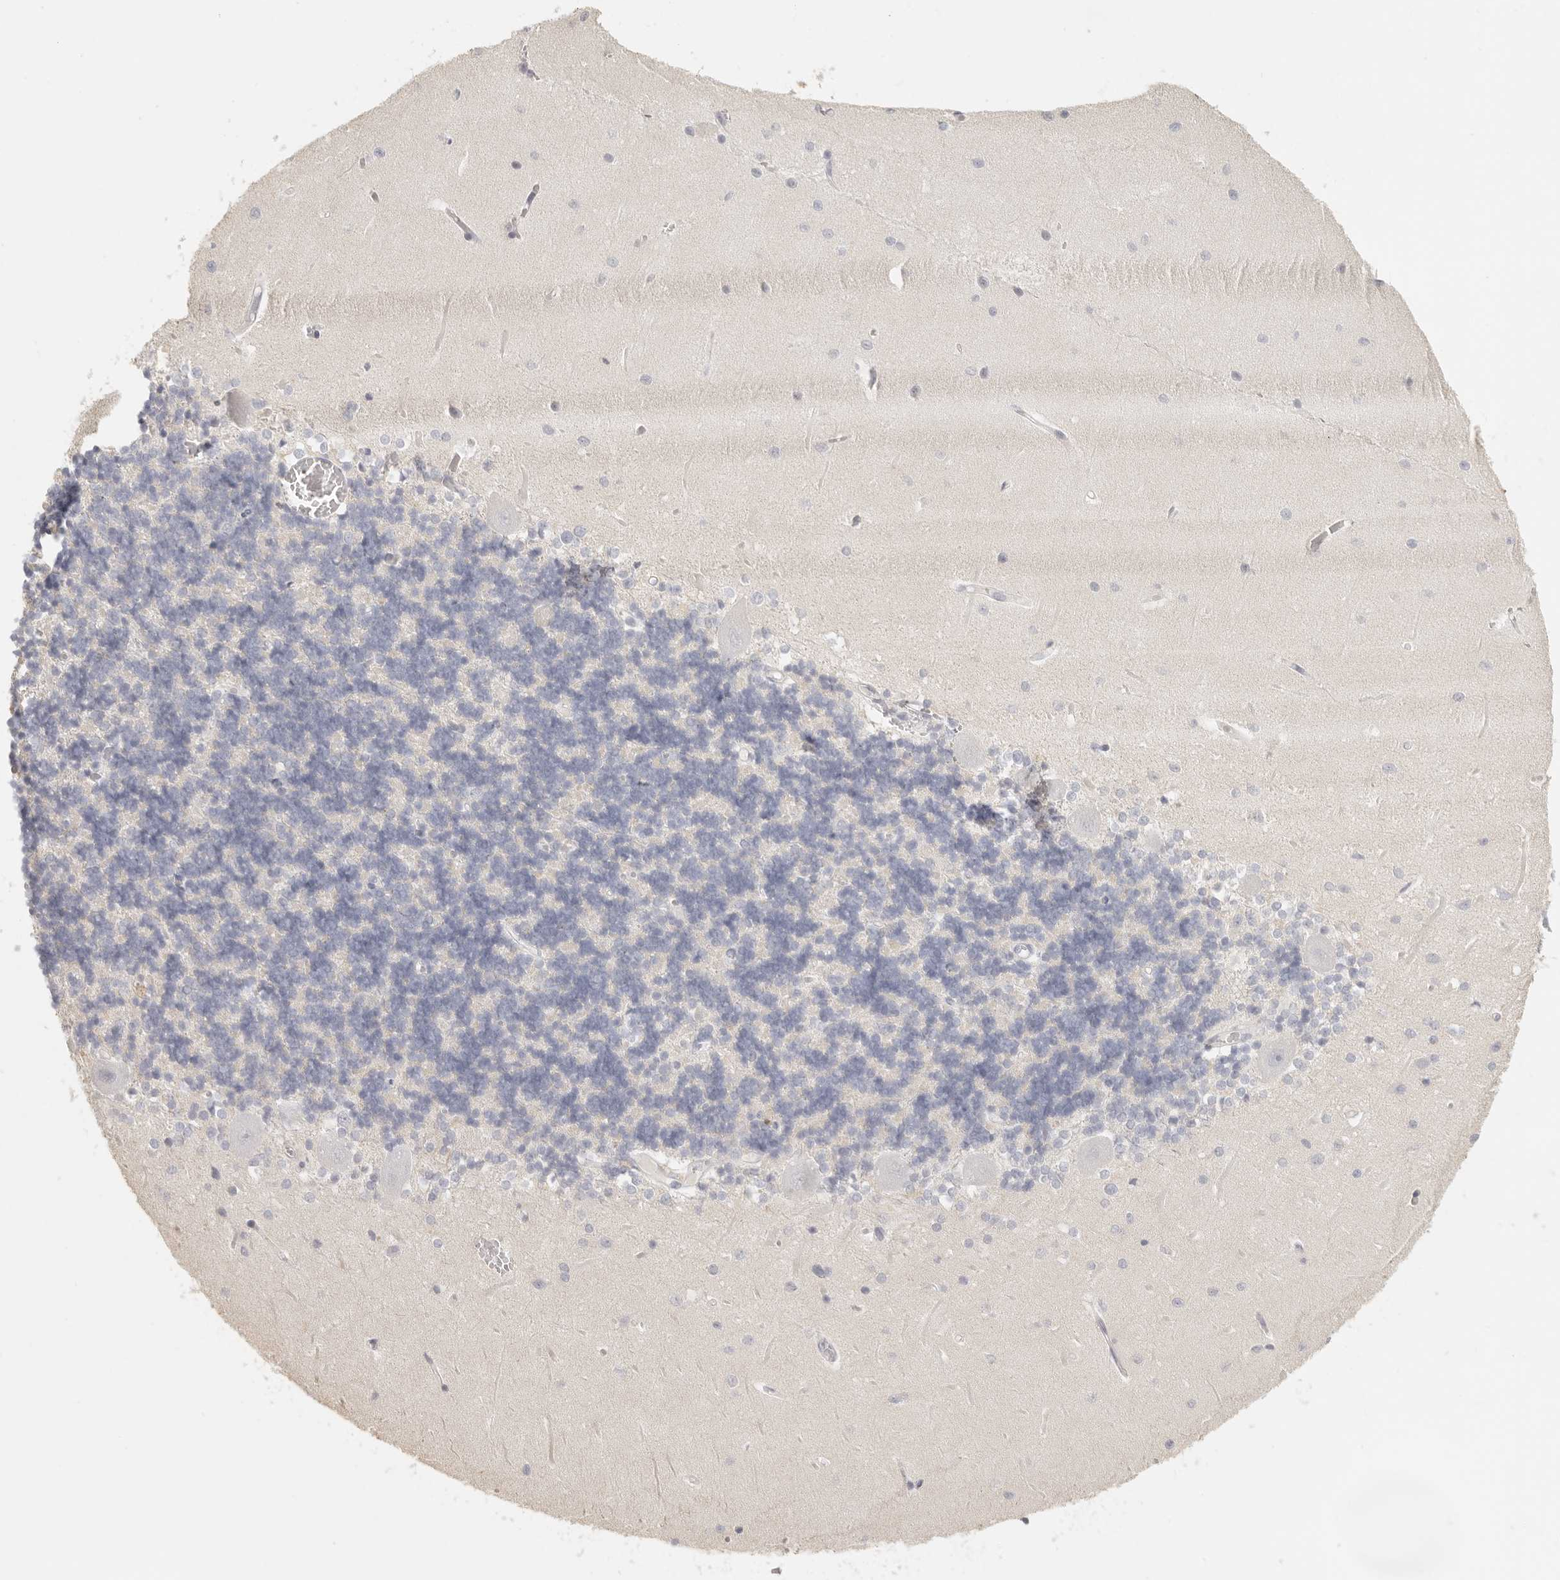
{"staining": {"intensity": "negative", "quantity": "none", "location": "none"}, "tissue": "cerebellum", "cell_type": "Cells in granular layer", "image_type": "normal", "snomed": [{"axis": "morphology", "description": "Normal tissue, NOS"}, {"axis": "topography", "description": "Cerebellum"}], "caption": "This micrograph is of benign cerebellum stained with immunohistochemistry (IHC) to label a protein in brown with the nuclei are counter-stained blue. There is no positivity in cells in granular layer.", "gene": "RXFP1", "patient": {"sex": "male", "age": 37}}